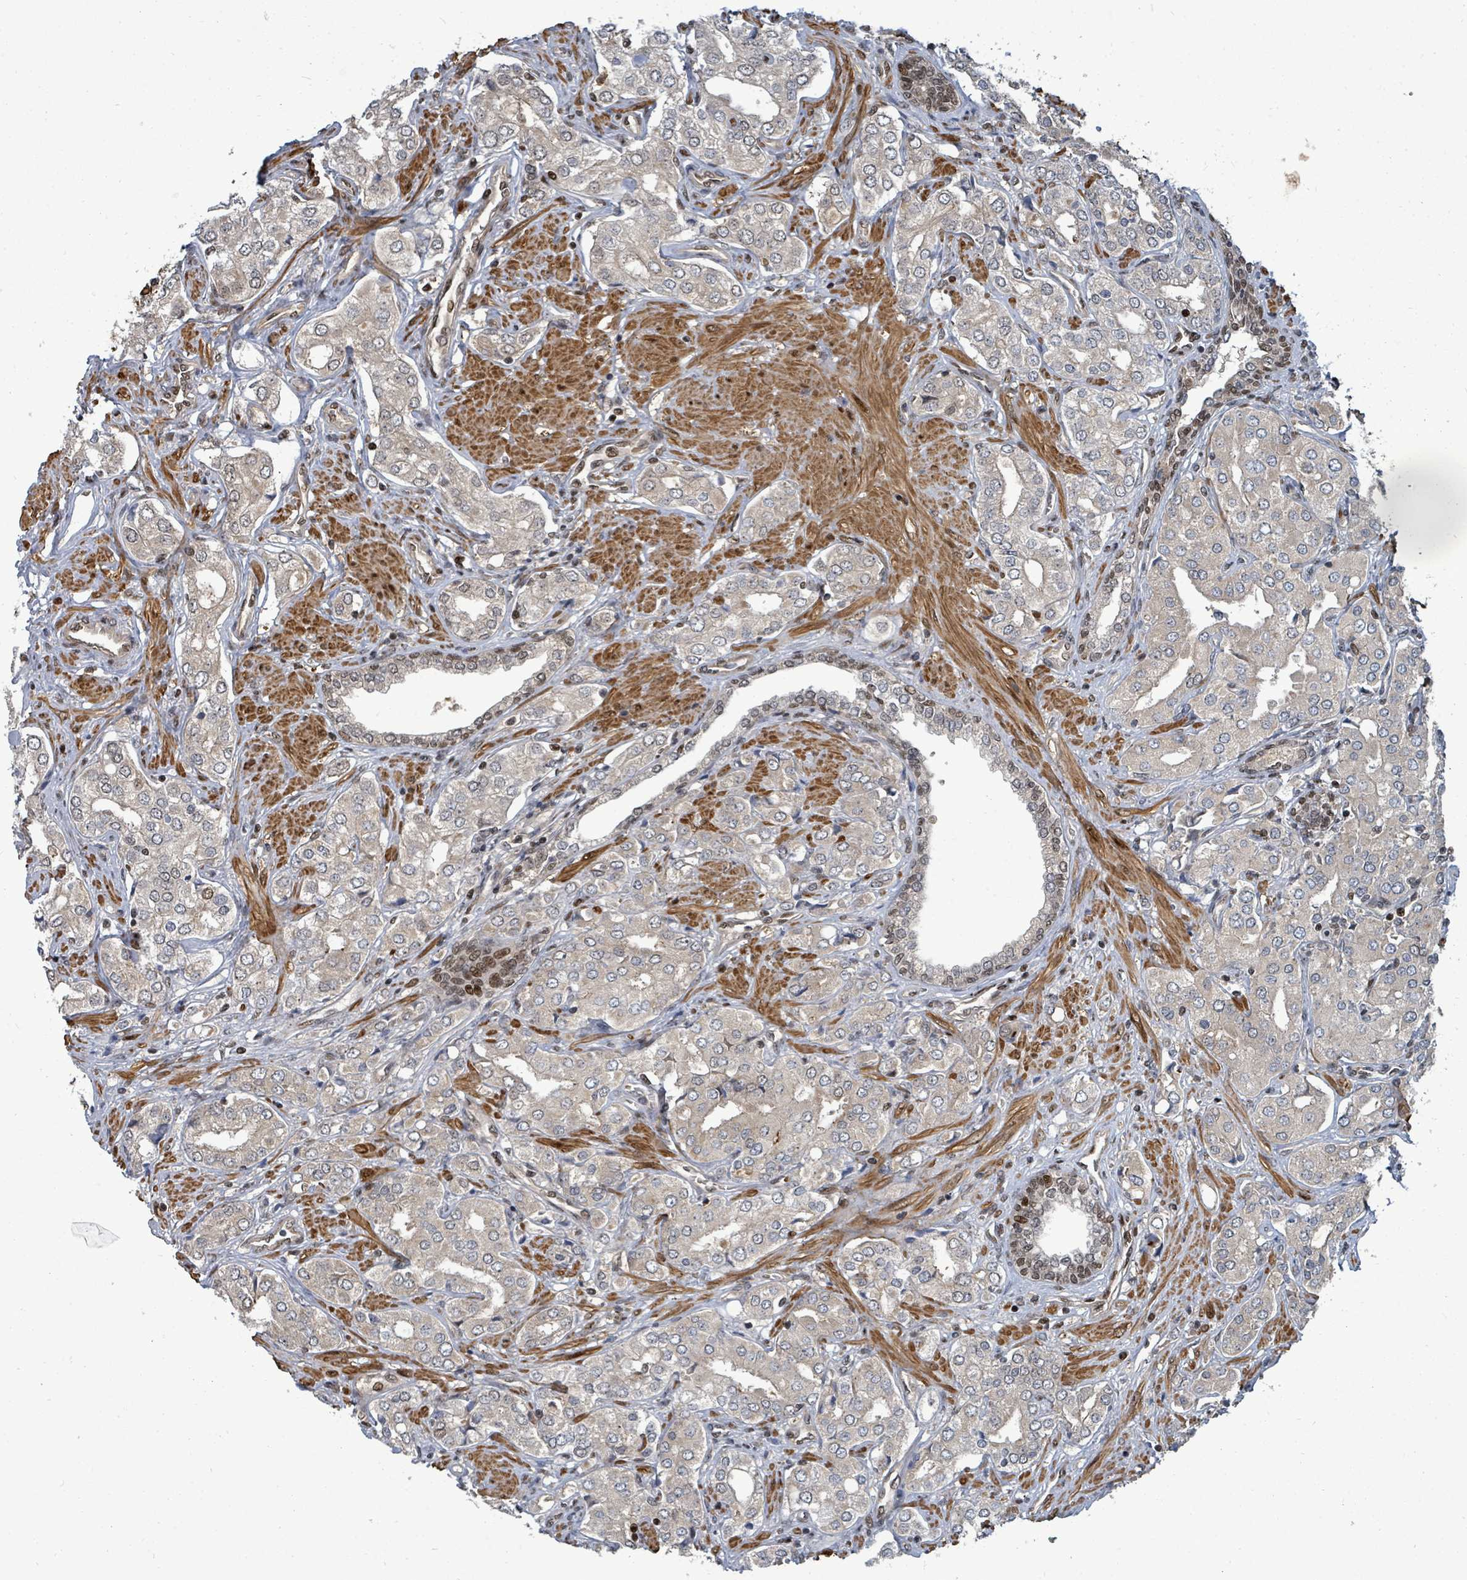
{"staining": {"intensity": "negative", "quantity": "none", "location": "none"}, "tissue": "prostate cancer", "cell_type": "Tumor cells", "image_type": "cancer", "snomed": [{"axis": "morphology", "description": "Adenocarcinoma, High grade"}, {"axis": "topography", "description": "Prostate"}], "caption": "Prostate adenocarcinoma (high-grade) was stained to show a protein in brown. There is no significant staining in tumor cells.", "gene": "TRDMT1", "patient": {"sex": "male", "age": 71}}